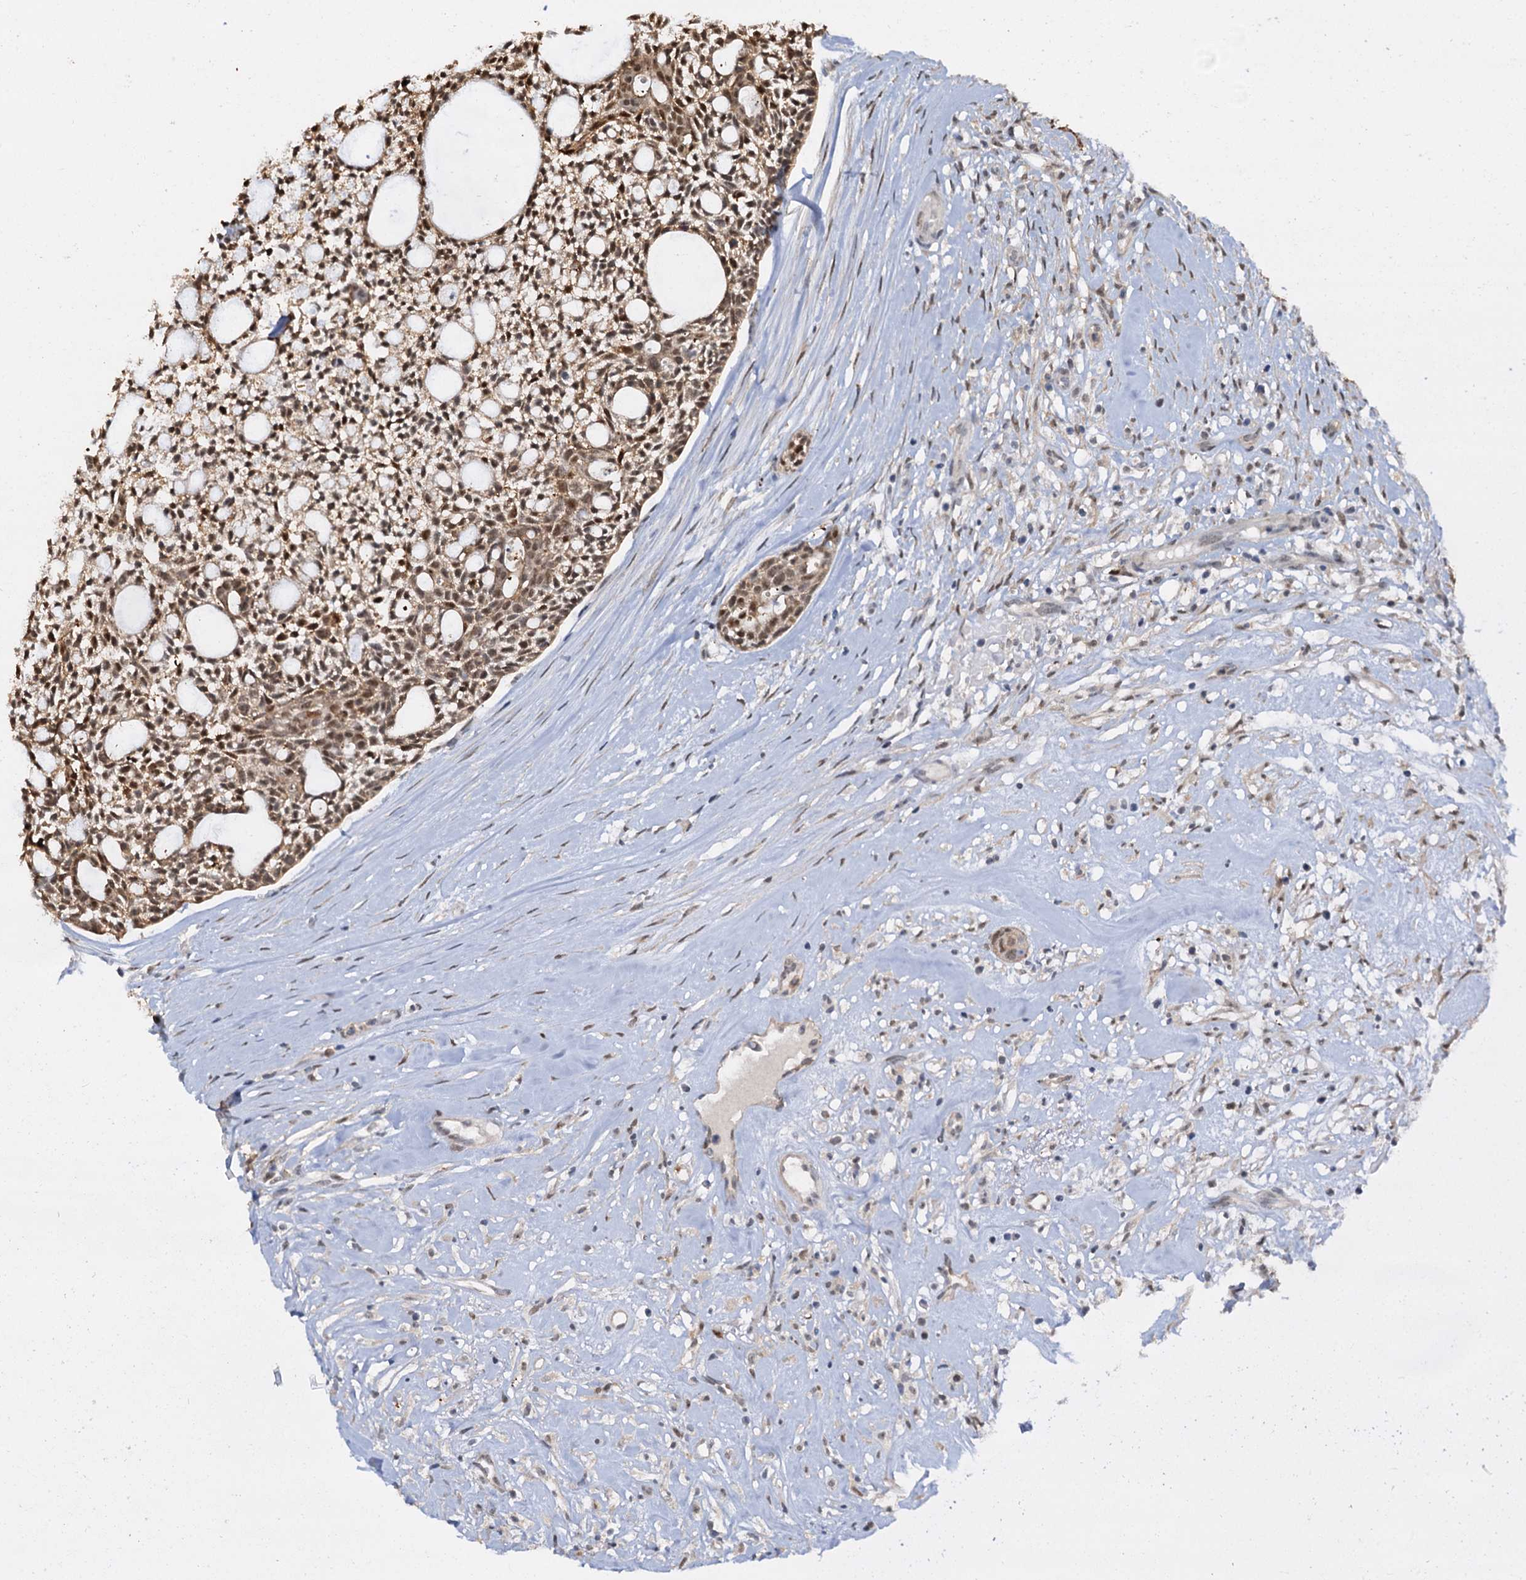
{"staining": {"intensity": "moderate", "quantity": ">75%", "location": "cytoplasmic/membranous,nuclear"}, "tissue": "head and neck cancer", "cell_type": "Tumor cells", "image_type": "cancer", "snomed": [{"axis": "morphology", "description": "Adenocarcinoma, NOS"}, {"axis": "topography", "description": "Subcutis"}, {"axis": "topography", "description": "Head-Neck"}], "caption": "IHC of adenocarcinoma (head and neck) displays medium levels of moderate cytoplasmic/membranous and nuclear expression in about >75% of tumor cells.", "gene": "SPINDOC", "patient": {"sex": "female", "age": 73}}